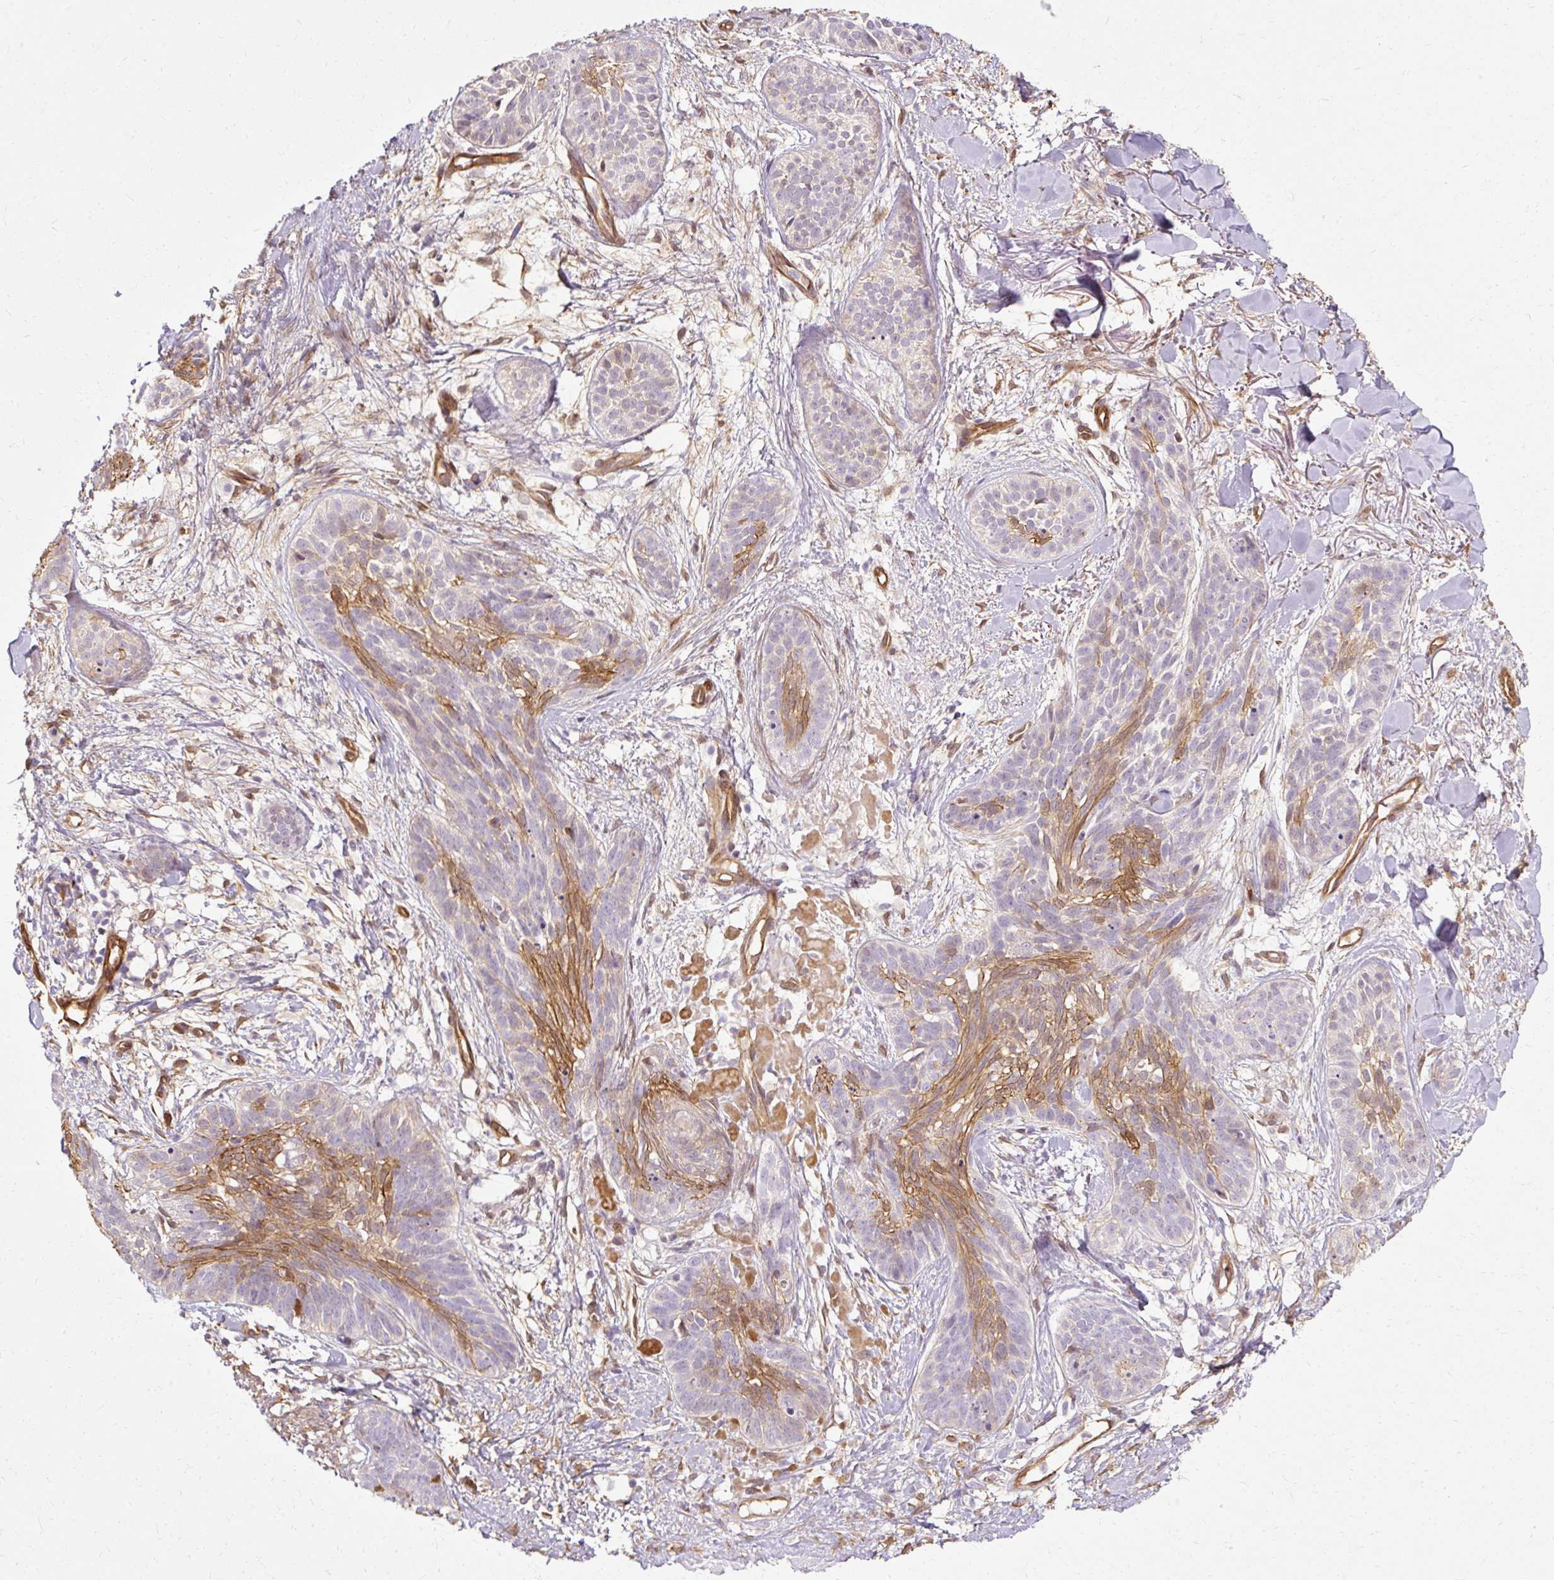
{"staining": {"intensity": "weak", "quantity": "<25%", "location": "cytoplasmic/membranous"}, "tissue": "skin cancer", "cell_type": "Tumor cells", "image_type": "cancer", "snomed": [{"axis": "morphology", "description": "Basal cell carcinoma"}, {"axis": "topography", "description": "Skin"}], "caption": "Immunohistochemistry (IHC) of human skin cancer displays no staining in tumor cells.", "gene": "CNN3", "patient": {"sex": "male", "age": 52}}